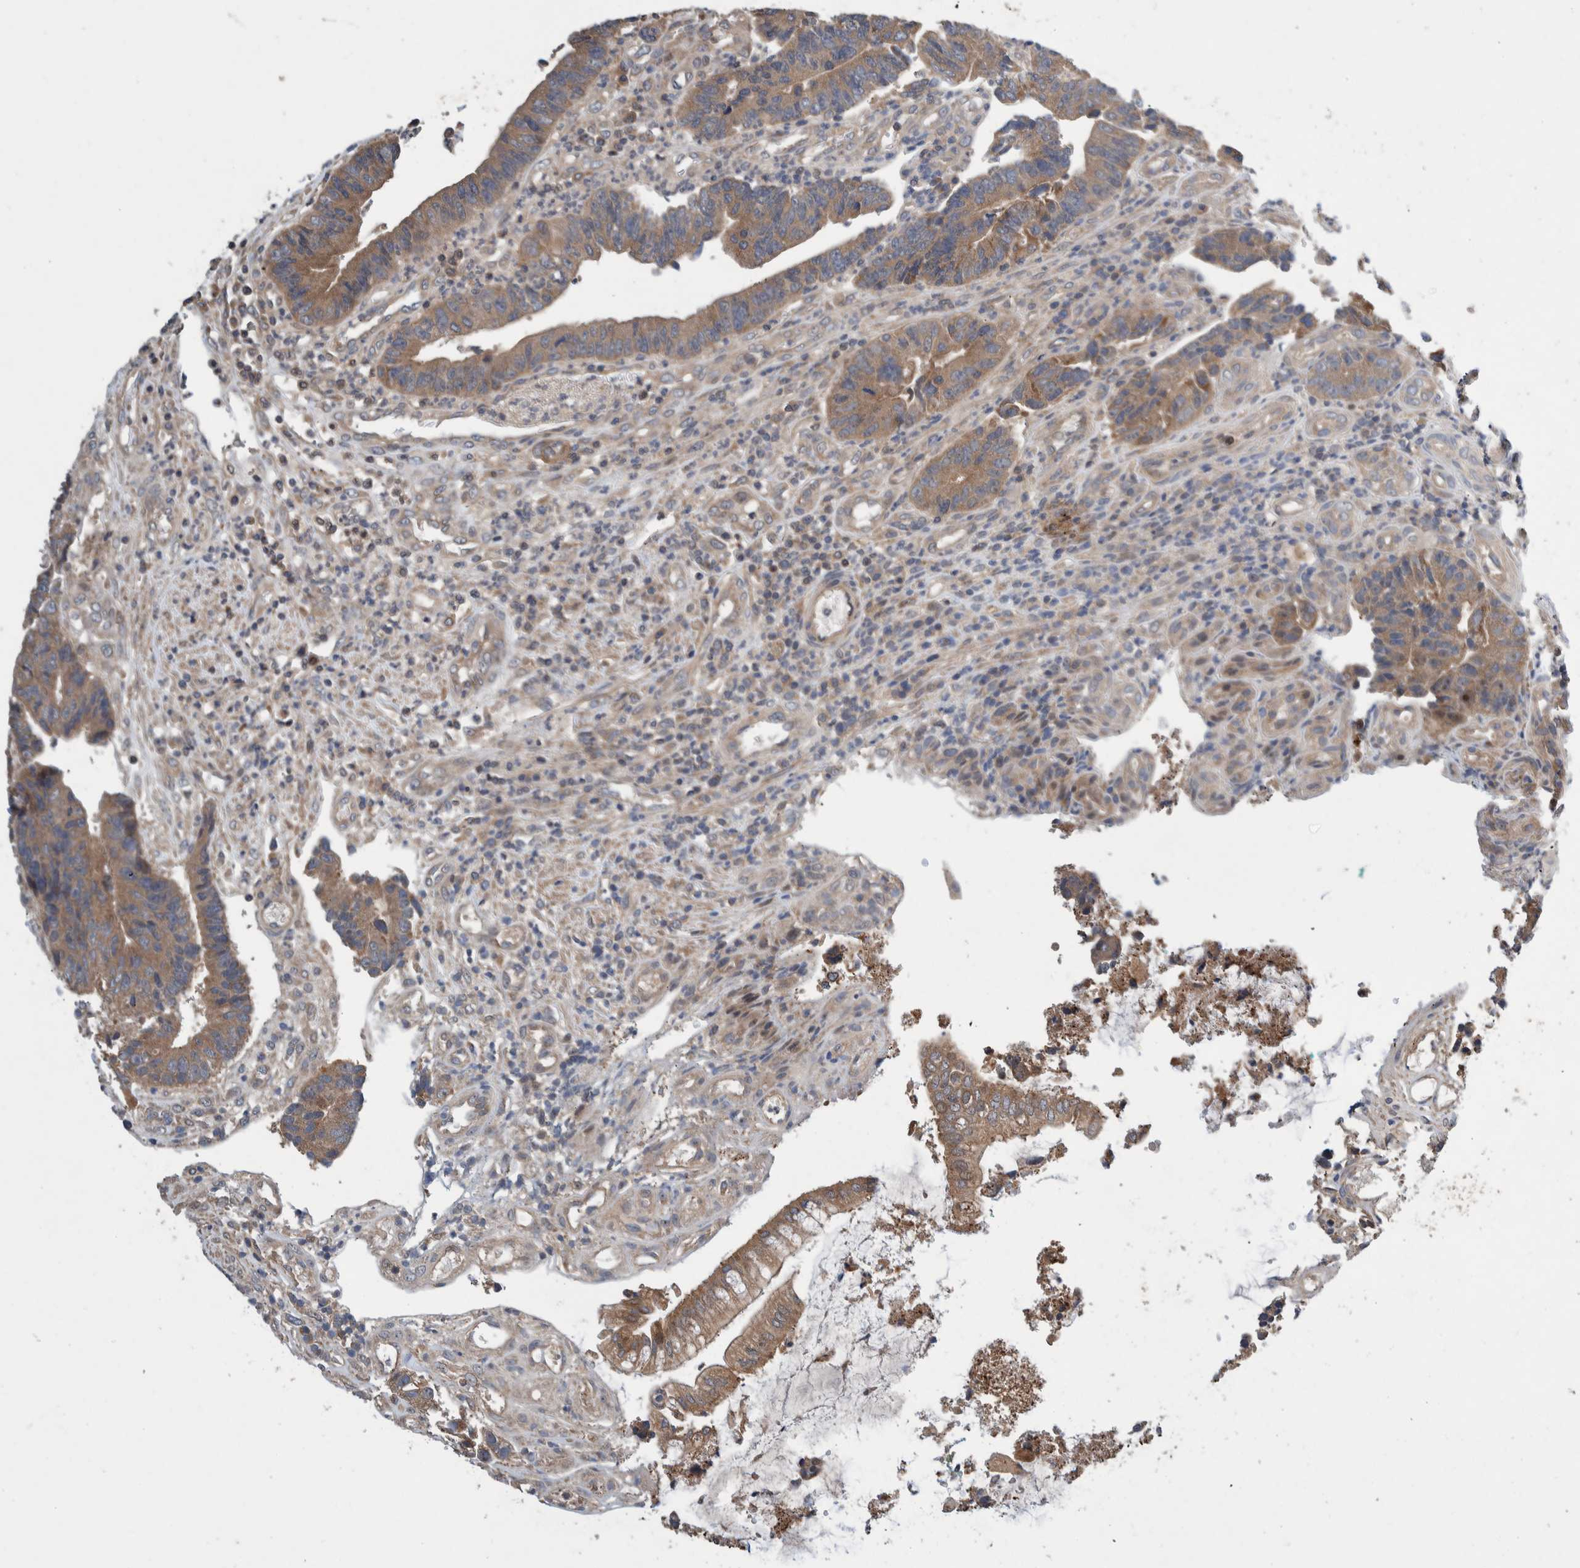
{"staining": {"intensity": "moderate", "quantity": ">75%", "location": "cytoplasmic/membranous"}, "tissue": "colorectal cancer", "cell_type": "Tumor cells", "image_type": "cancer", "snomed": [{"axis": "morphology", "description": "Adenocarcinoma, NOS"}, {"axis": "topography", "description": "Rectum"}], "caption": "Approximately >75% of tumor cells in colorectal cancer show moderate cytoplasmic/membranous protein expression as visualized by brown immunohistochemical staining.", "gene": "PIK3R6", "patient": {"sex": "male", "age": 84}}